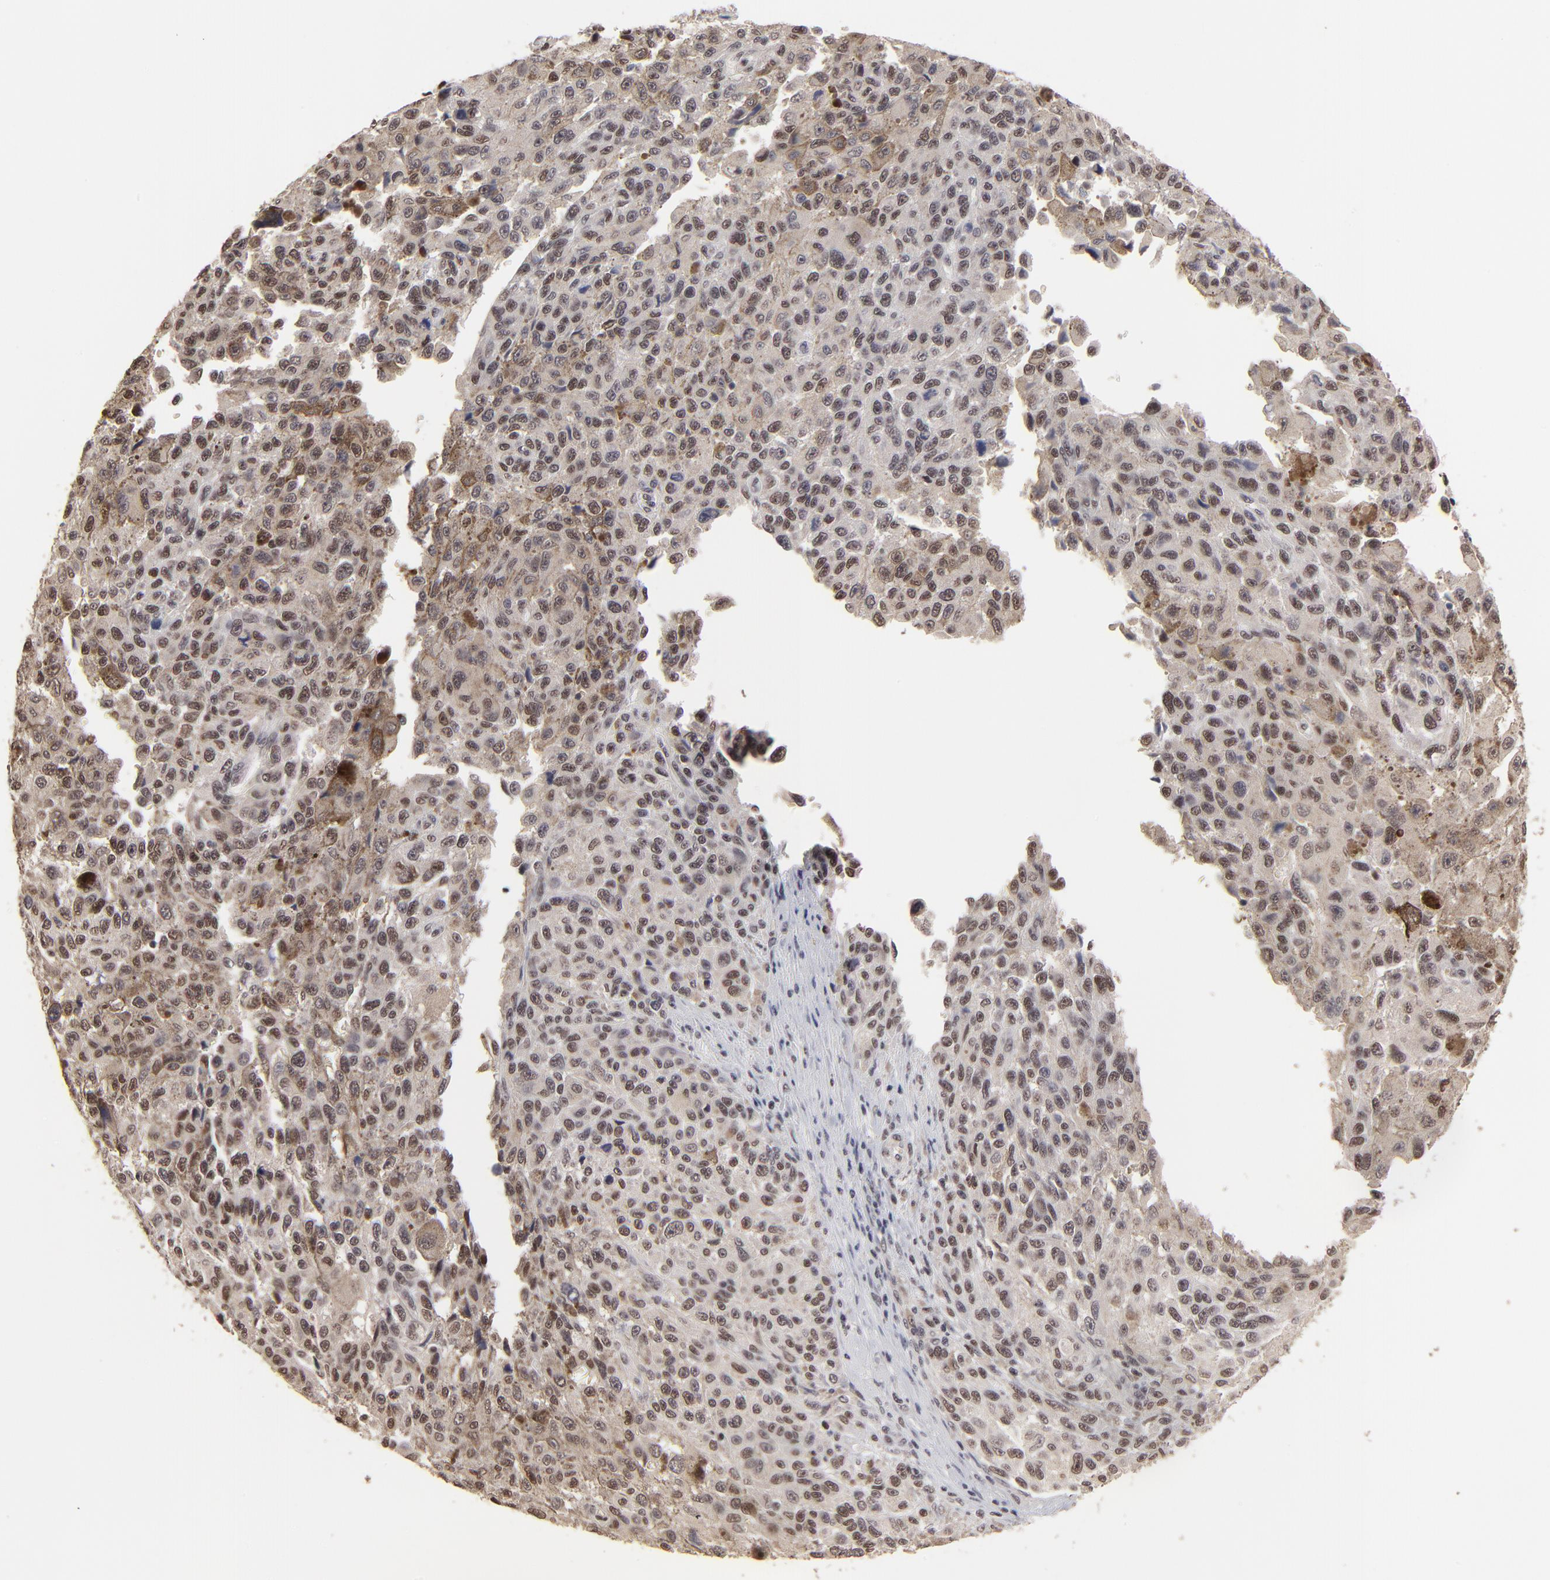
{"staining": {"intensity": "moderate", "quantity": "25%-75%", "location": "cytoplasmic/membranous,nuclear"}, "tissue": "melanoma", "cell_type": "Tumor cells", "image_type": "cancer", "snomed": [{"axis": "morphology", "description": "Malignant melanoma, NOS"}, {"axis": "topography", "description": "Skin"}], "caption": "Malignant melanoma tissue exhibits moderate cytoplasmic/membranous and nuclear expression in about 25%-75% of tumor cells, visualized by immunohistochemistry.", "gene": "DSN1", "patient": {"sex": "male", "age": 81}}